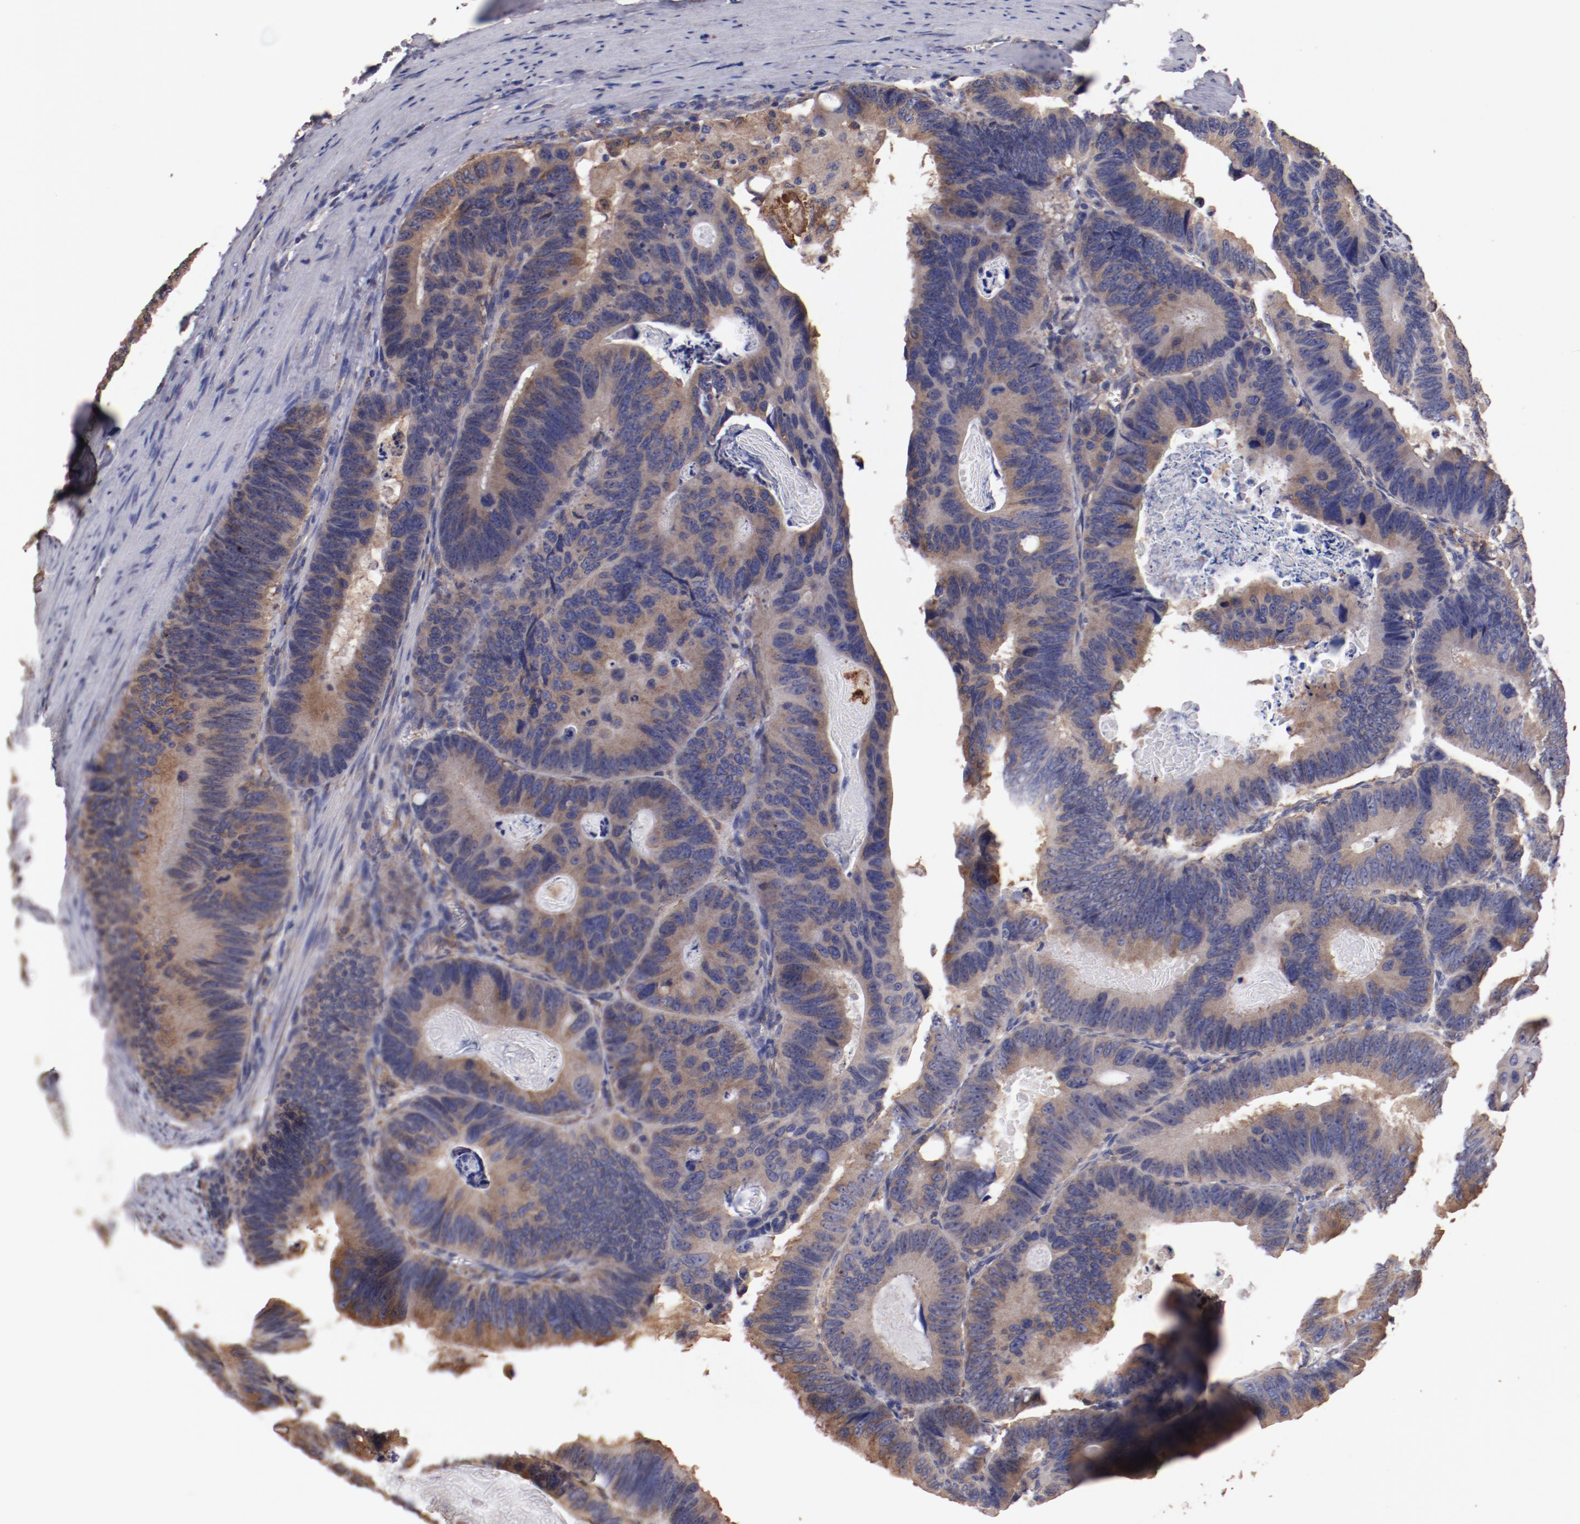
{"staining": {"intensity": "weak", "quantity": ">75%", "location": "cytoplasmic/membranous"}, "tissue": "colorectal cancer", "cell_type": "Tumor cells", "image_type": "cancer", "snomed": [{"axis": "morphology", "description": "Adenocarcinoma, NOS"}, {"axis": "topography", "description": "Colon"}], "caption": "Protein positivity by immunohistochemistry demonstrates weak cytoplasmic/membranous expression in about >75% of tumor cells in adenocarcinoma (colorectal). (DAB IHC, brown staining for protein, blue staining for nuclei).", "gene": "NFKBIE", "patient": {"sex": "female", "age": 55}}